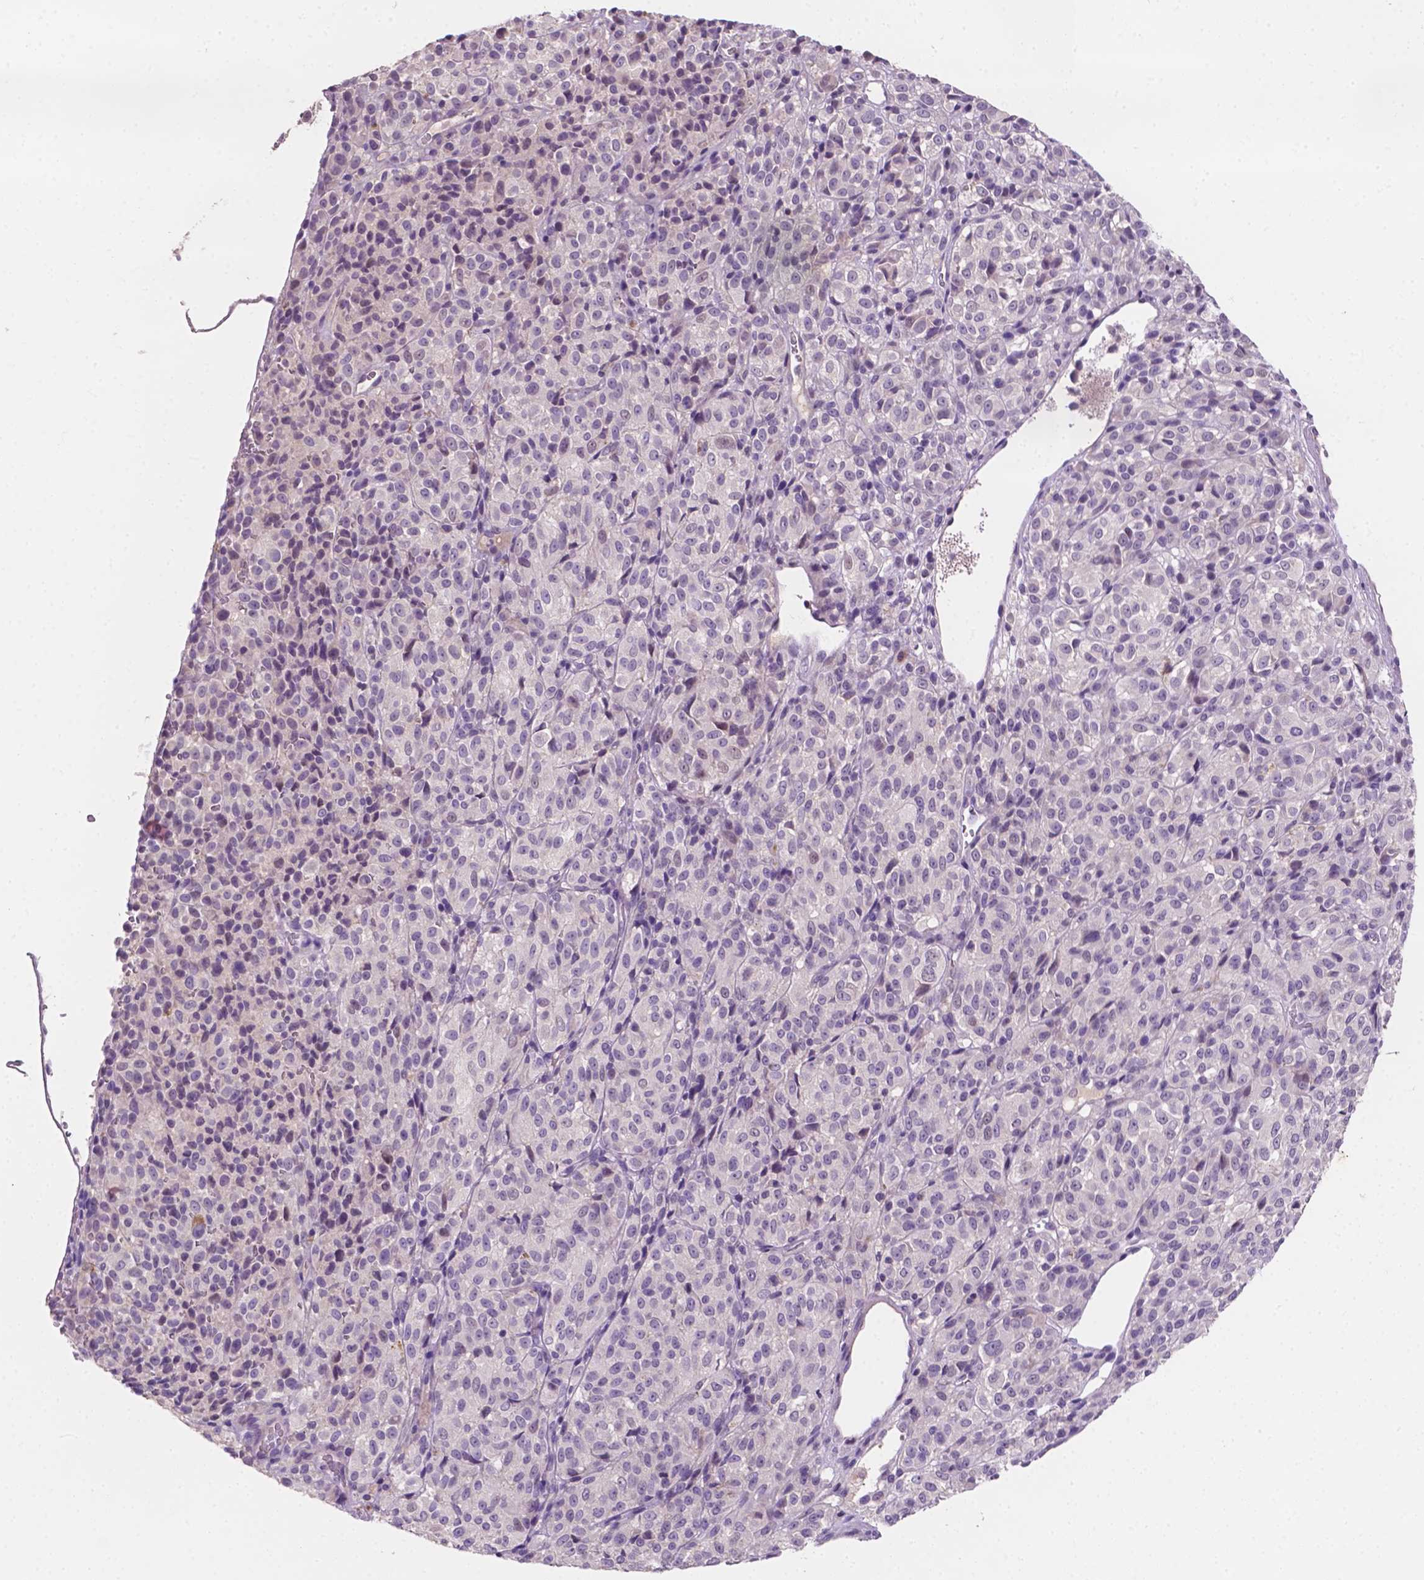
{"staining": {"intensity": "negative", "quantity": "none", "location": "none"}, "tissue": "melanoma", "cell_type": "Tumor cells", "image_type": "cancer", "snomed": [{"axis": "morphology", "description": "Malignant melanoma, Metastatic site"}, {"axis": "topography", "description": "Brain"}], "caption": "DAB immunohistochemical staining of human melanoma reveals no significant positivity in tumor cells.", "gene": "MROH6", "patient": {"sex": "female", "age": 56}}